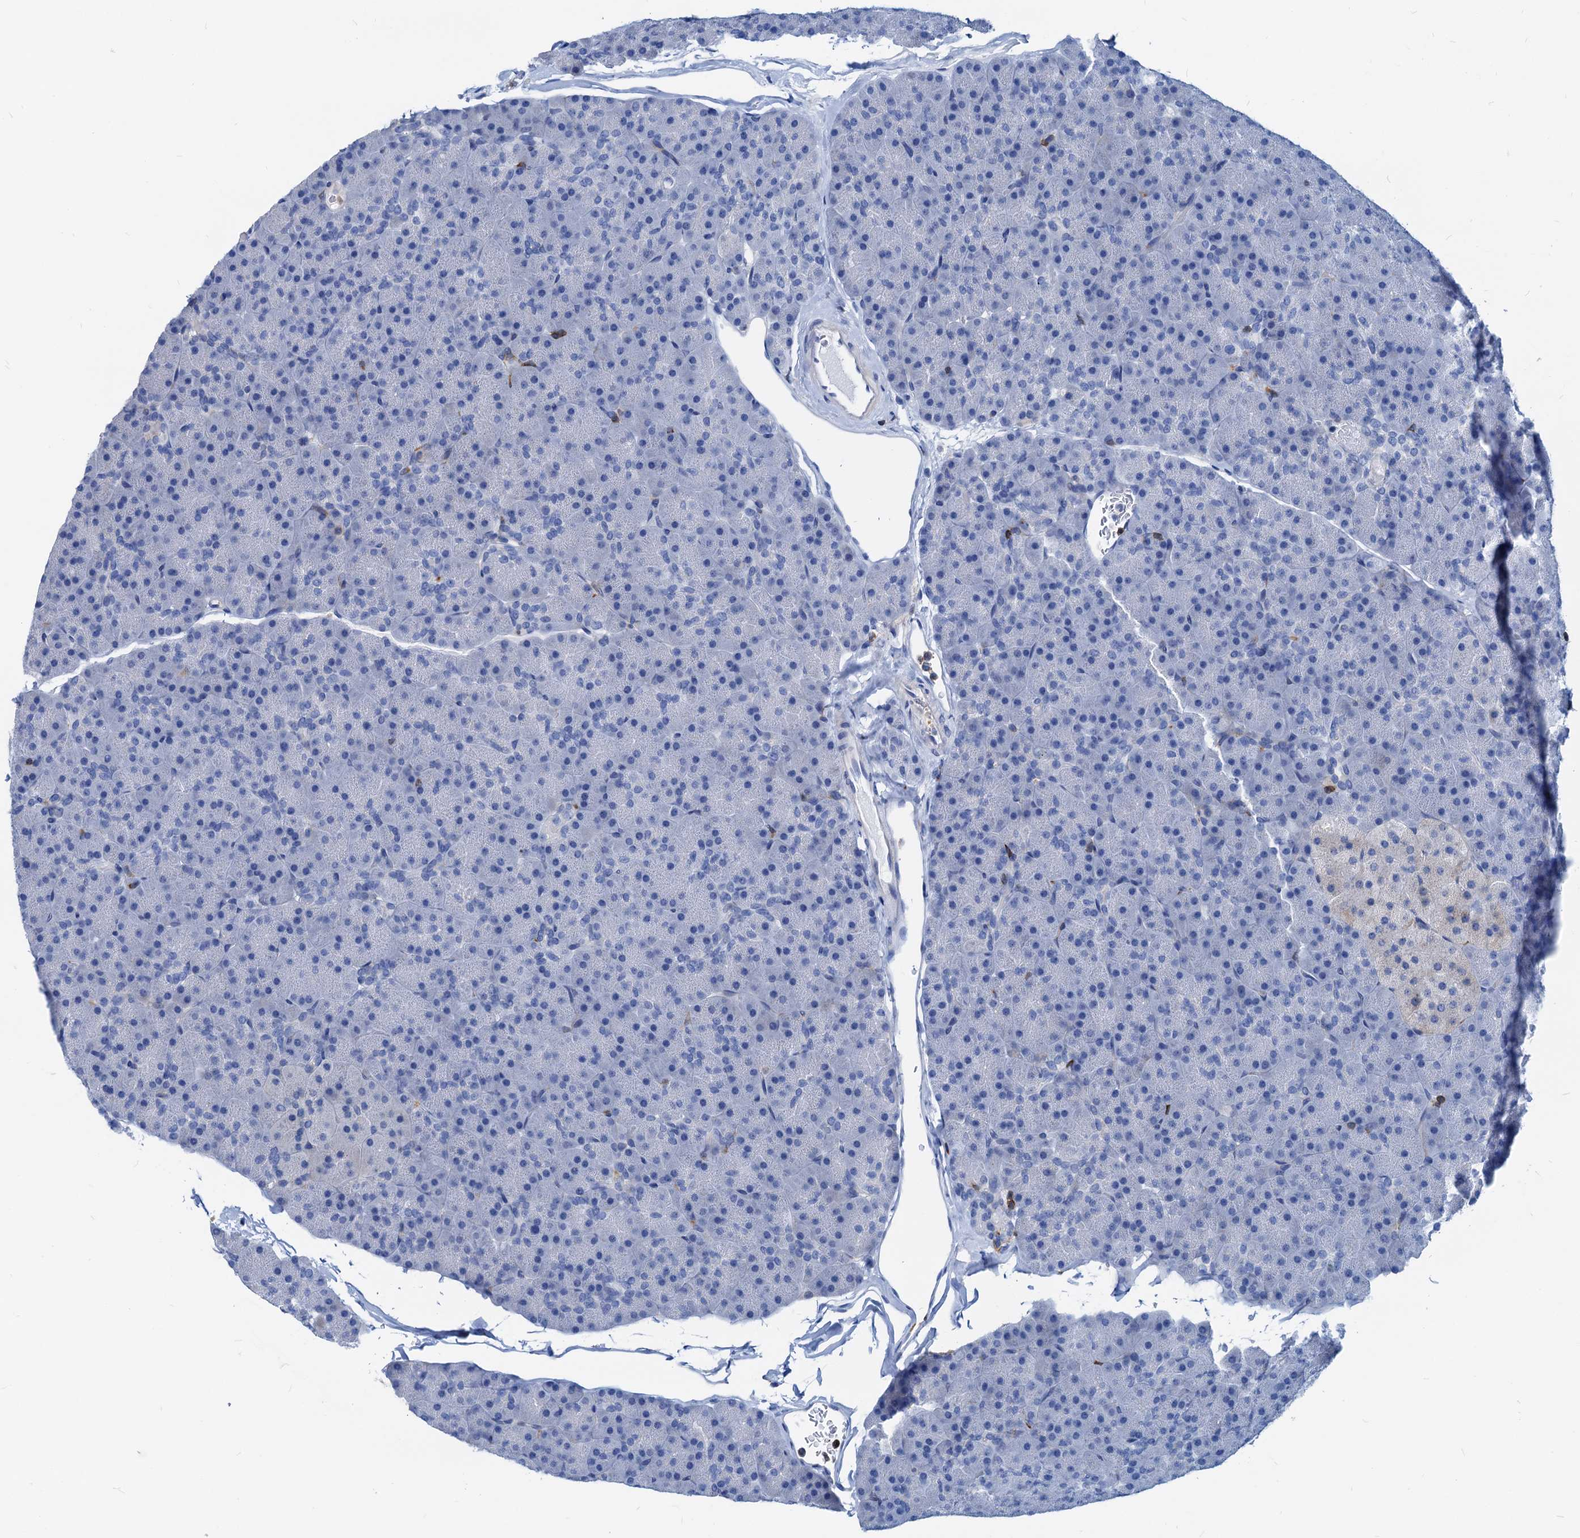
{"staining": {"intensity": "negative", "quantity": "none", "location": "none"}, "tissue": "pancreas", "cell_type": "Exocrine glandular cells", "image_type": "normal", "snomed": [{"axis": "morphology", "description": "Normal tissue, NOS"}, {"axis": "topography", "description": "Pancreas"}], "caption": "A high-resolution photomicrograph shows IHC staining of unremarkable pancreas, which shows no significant staining in exocrine glandular cells.", "gene": "LCP2", "patient": {"sex": "male", "age": 36}}